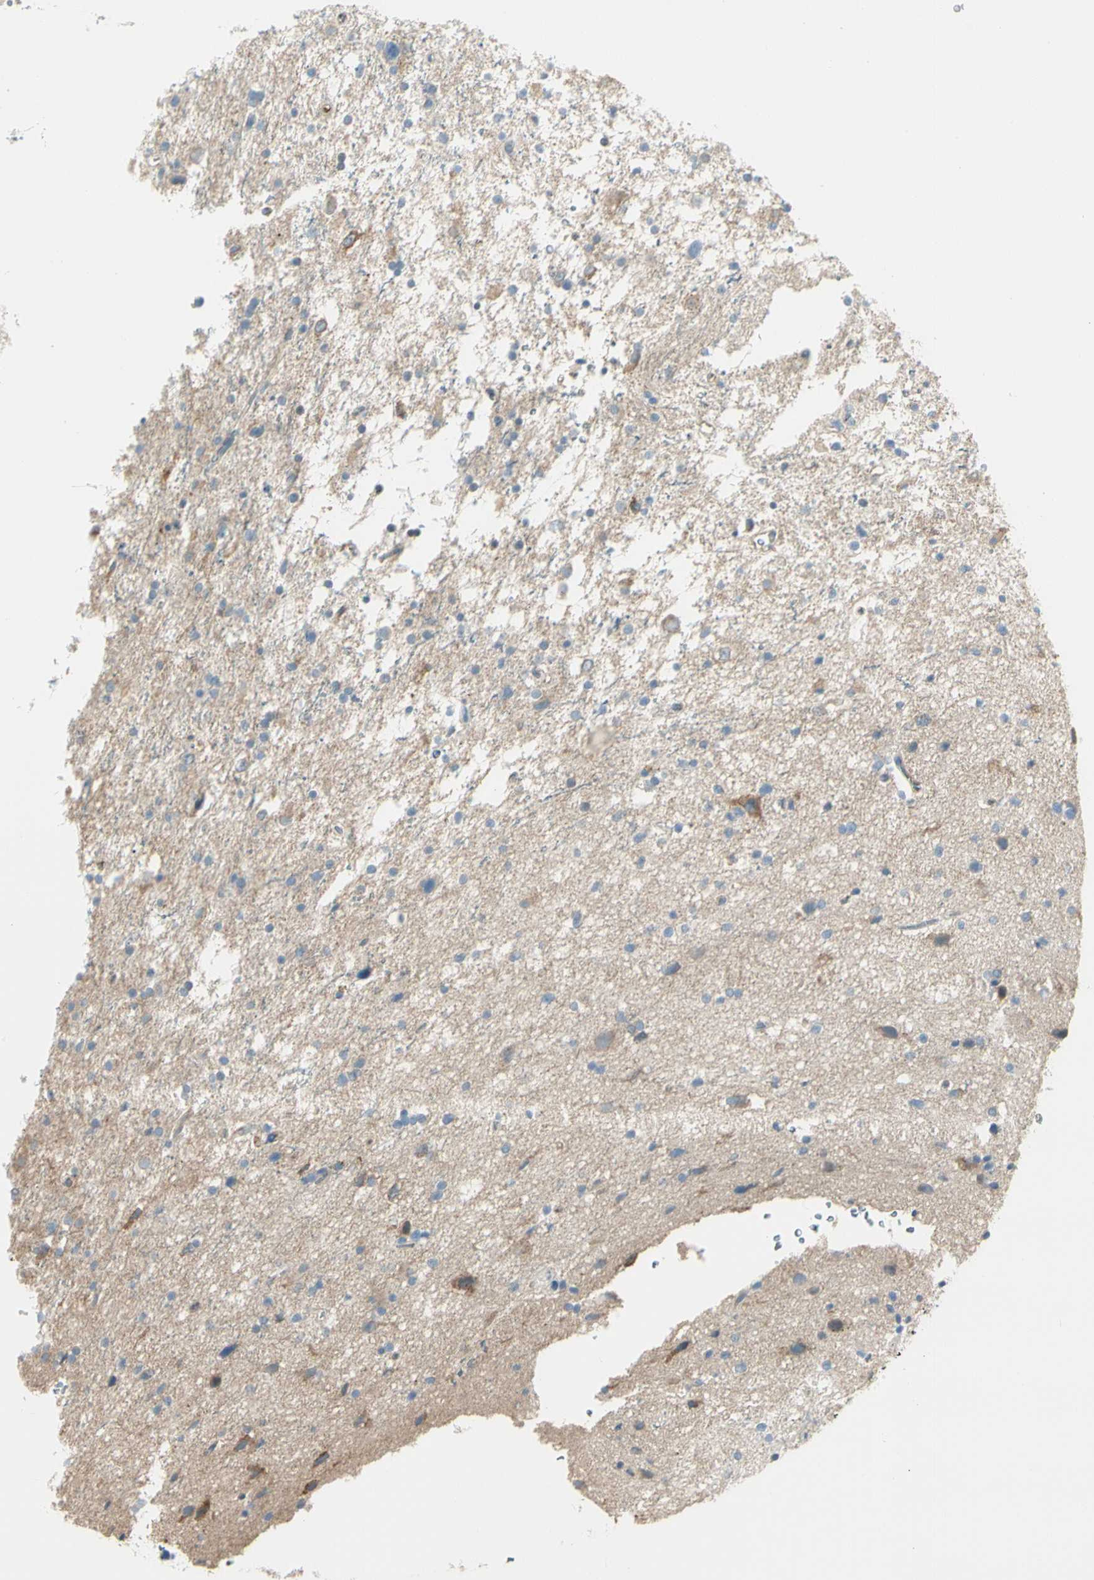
{"staining": {"intensity": "moderate", "quantity": "<25%", "location": "cytoplasmic/membranous"}, "tissue": "glioma", "cell_type": "Tumor cells", "image_type": "cancer", "snomed": [{"axis": "morphology", "description": "Glioma, malignant, High grade"}, {"axis": "topography", "description": "Brain"}], "caption": "High-power microscopy captured an immunohistochemistry (IHC) image of malignant high-grade glioma, revealing moderate cytoplasmic/membranous positivity in approximately <25% of tumor cells.", "gene": "SLC6A15", "patient": {"sex": "male", "age": 33}}